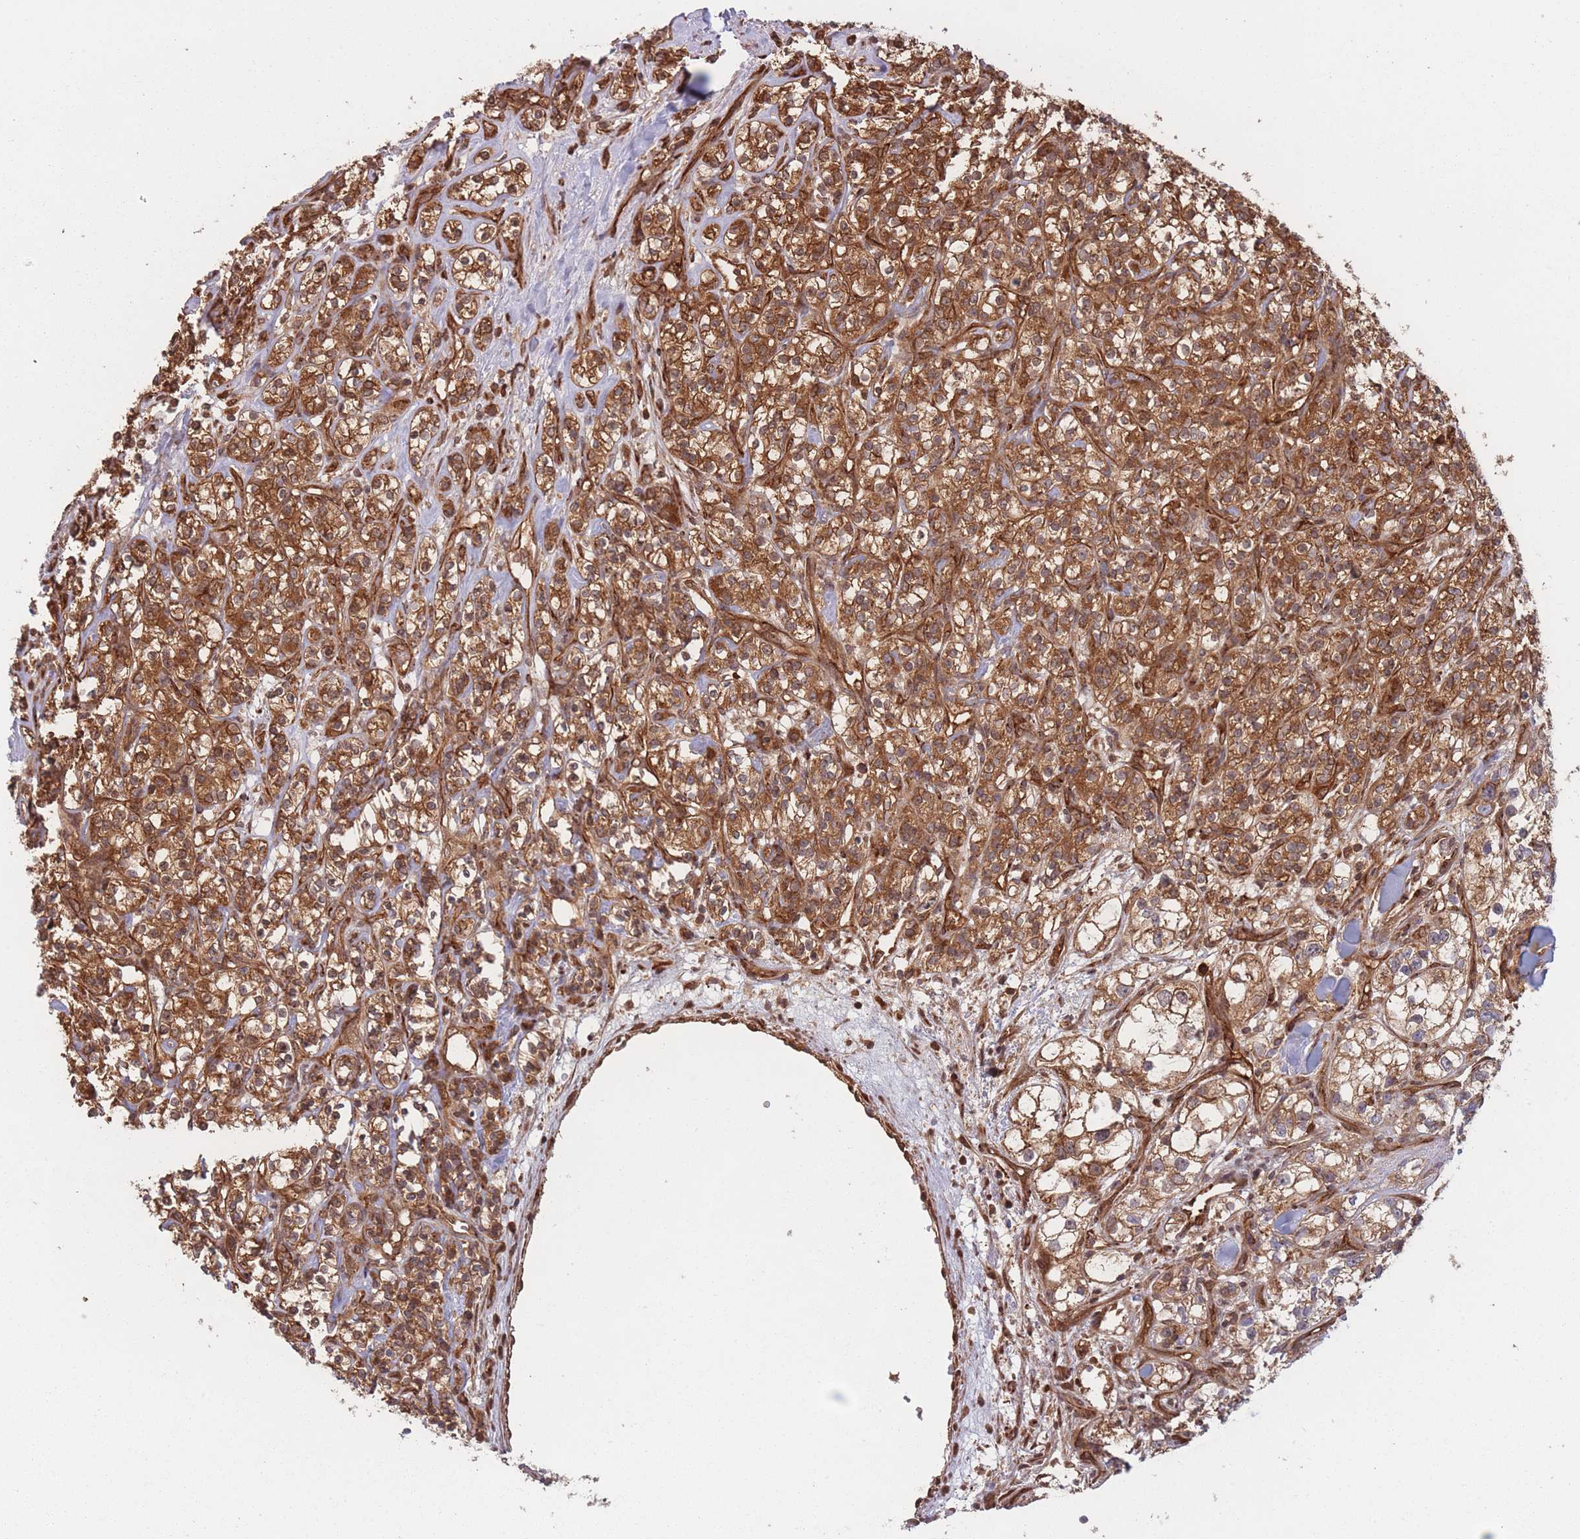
{"staining": {"intensity": "strong", "quantity": ">75%", "location": "cytoplasmic/membranous"}, "tissue": "renal cancer", "cell_type": "Tumor cells", "image_type": "cancer", "snomed": [{"axis": "morphology", "description": "Adenocarcinoma, NOS"}, {"axis": "topography", "description": "Kidney"}], "caption": "Immunohistochemistry (IHC) image of human renal cancer stained for a protein (brown), which reveals high levels of strong cytoplasmic/membranous expression in about >75% of tumor cells.", "gene": "PODXL2", "patient": {"sex": "male", "age": 77}}